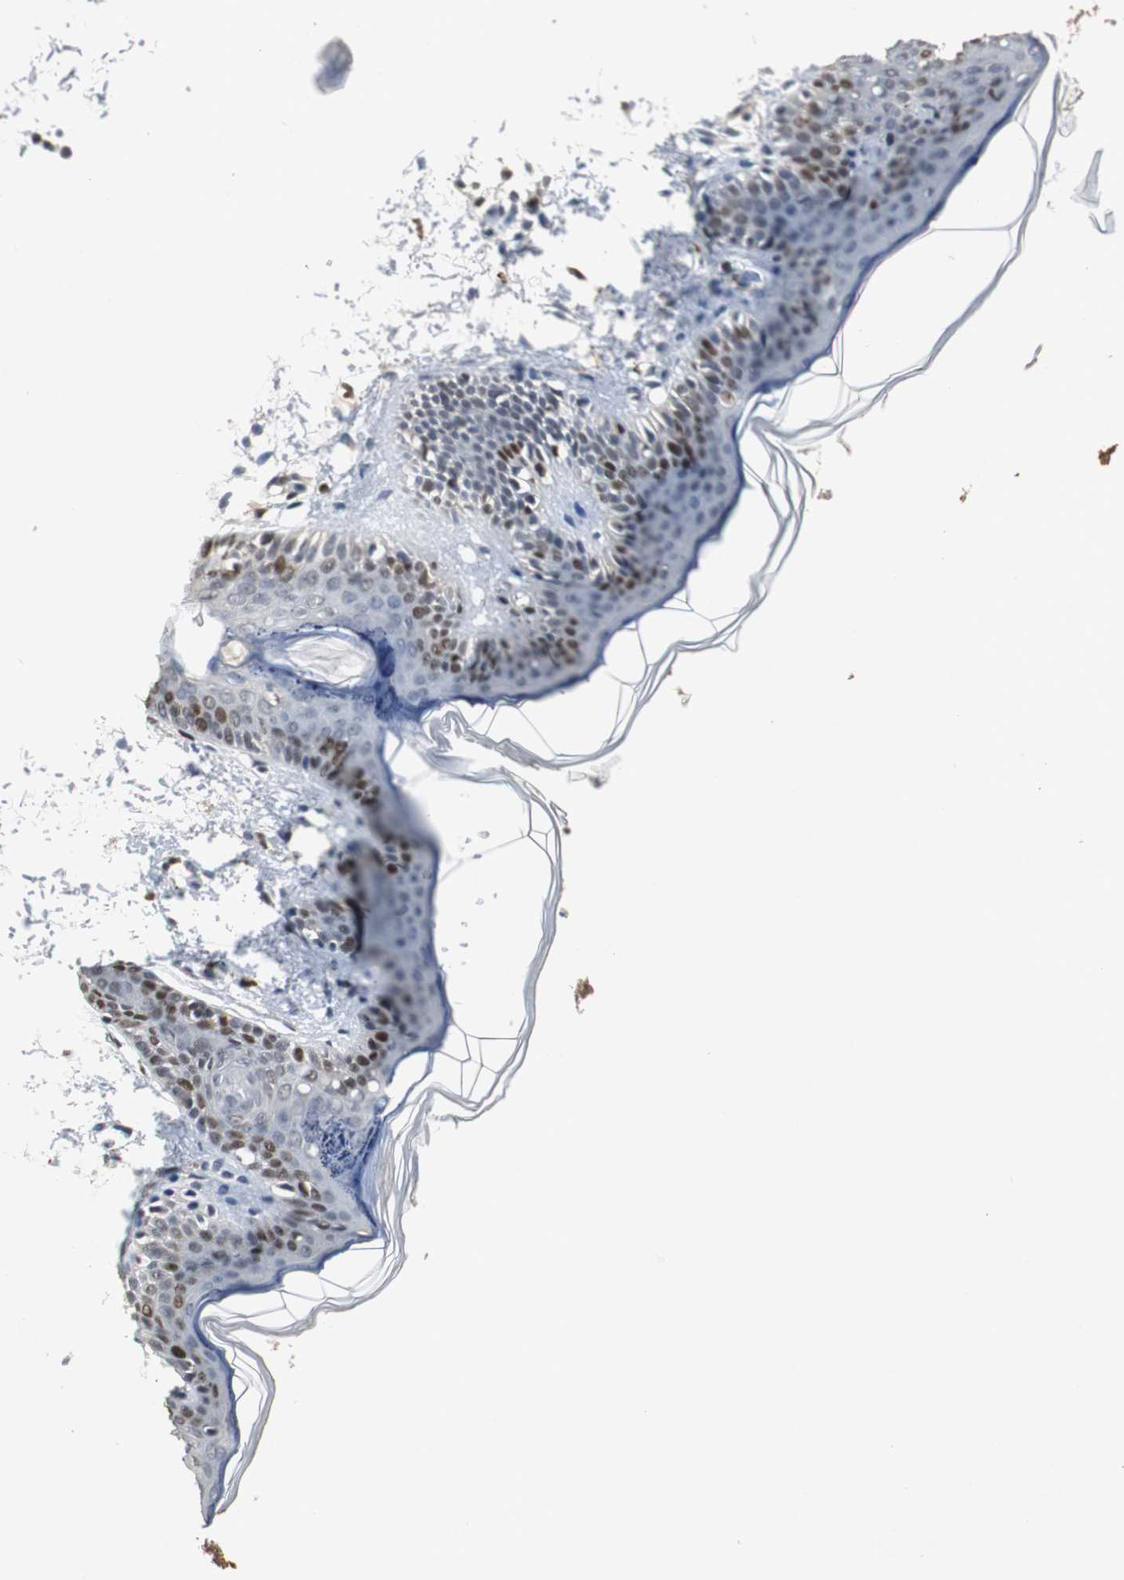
{"staining": {"intensity": "moderate", "quantity": ">75%", "location": "nuclear"}, "tissue": "skin", "cell_type": "Fibroblasts", "image_type": "normal", "snomed": [{"axis": "morphology", "description": "Normal tissue, NOS"}, {"axis": "topography", "description": "Skin"}], "caption": "Moderate nuclear staining for a protein is identified in about >75% of fibroblasts of normal skin using immunohistochemistry.", "gene": "FEN1", "patient": {"sex": "female", "age": 4}}